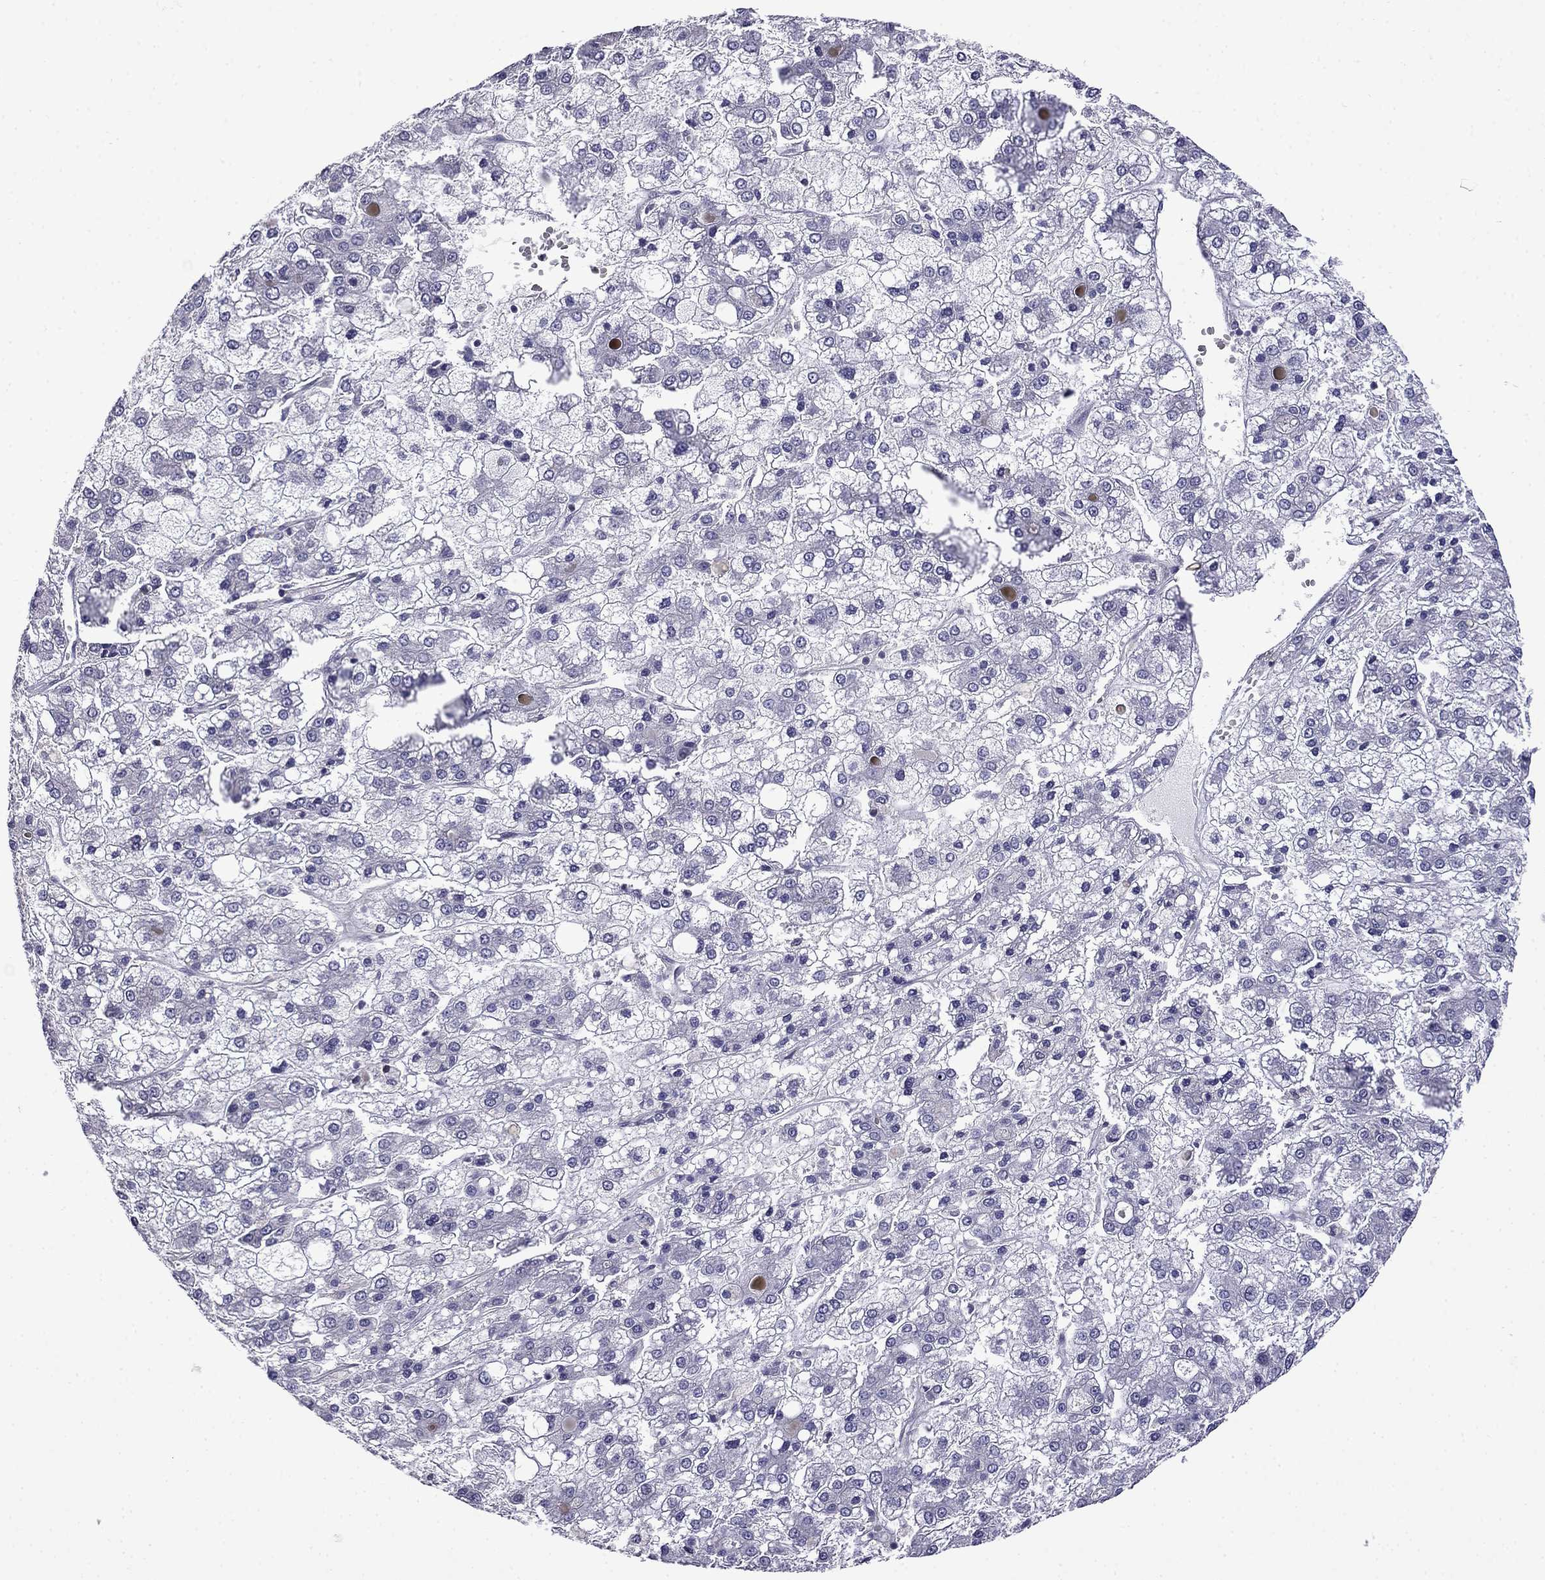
{"staining": {"intensity": "negative", "quantity": "none", "location": "none"}, "tissue": "liver cancer", "cell_type": "Tumor cells", "image_type": "cancer", "snomed": [{"axis": "morphology", "description": "Carcinoma, Hepatocellular, NOS"}, {"axis": "topography", "description": "Liver"}], "caption": "Tumor cells are negative for protein expression in human liver hepatocellular carcinoma. (Brightfield microscopy of DAB (3,3'-diaminobenzidine) immunohistochemistry (IHC) at high magnification).", "gene": "PRR18", "patient": {"sex": "male", "age": 73}}